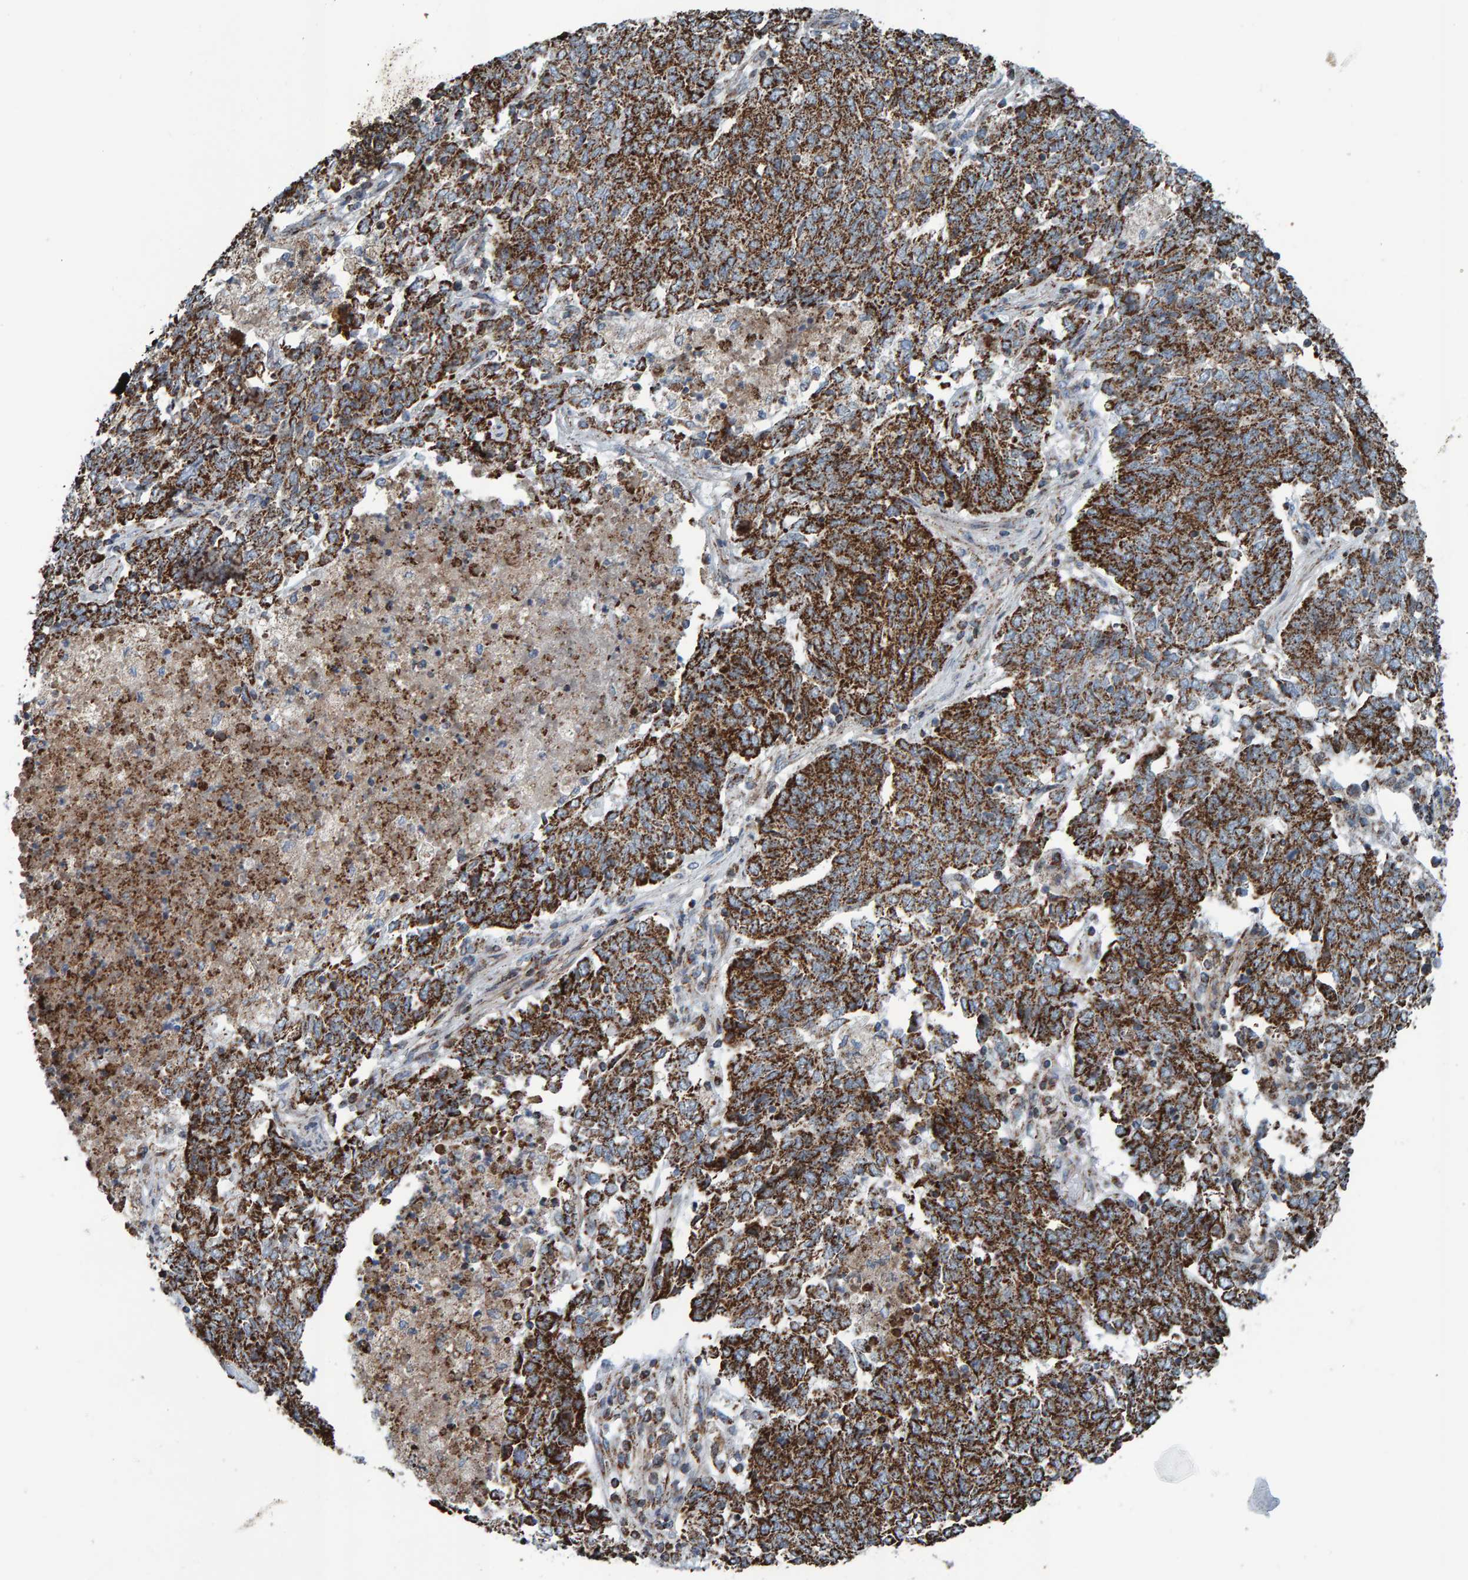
{"staining": {"intensity": "strong", "quantity": ">75%", "location": "cytoplasmic/membranous"}, "tissue": "endometrial cancer", "cell_type": "Tumor cells", "image_type": "cancer", "snomed": [{"axis": "morphology", "description": "Adenocarcinoma, NOS"}, {"axis": "topography", "description": "Endometrium"}], "caption": "Human endometrial adenocarcinoma stained with a brown dye displays strong cytoplasmic/membranous positive positivity in about >75% of tumor cells.", "gene": "ZNF48", "patient": {"sex": "female", "age": 80}}